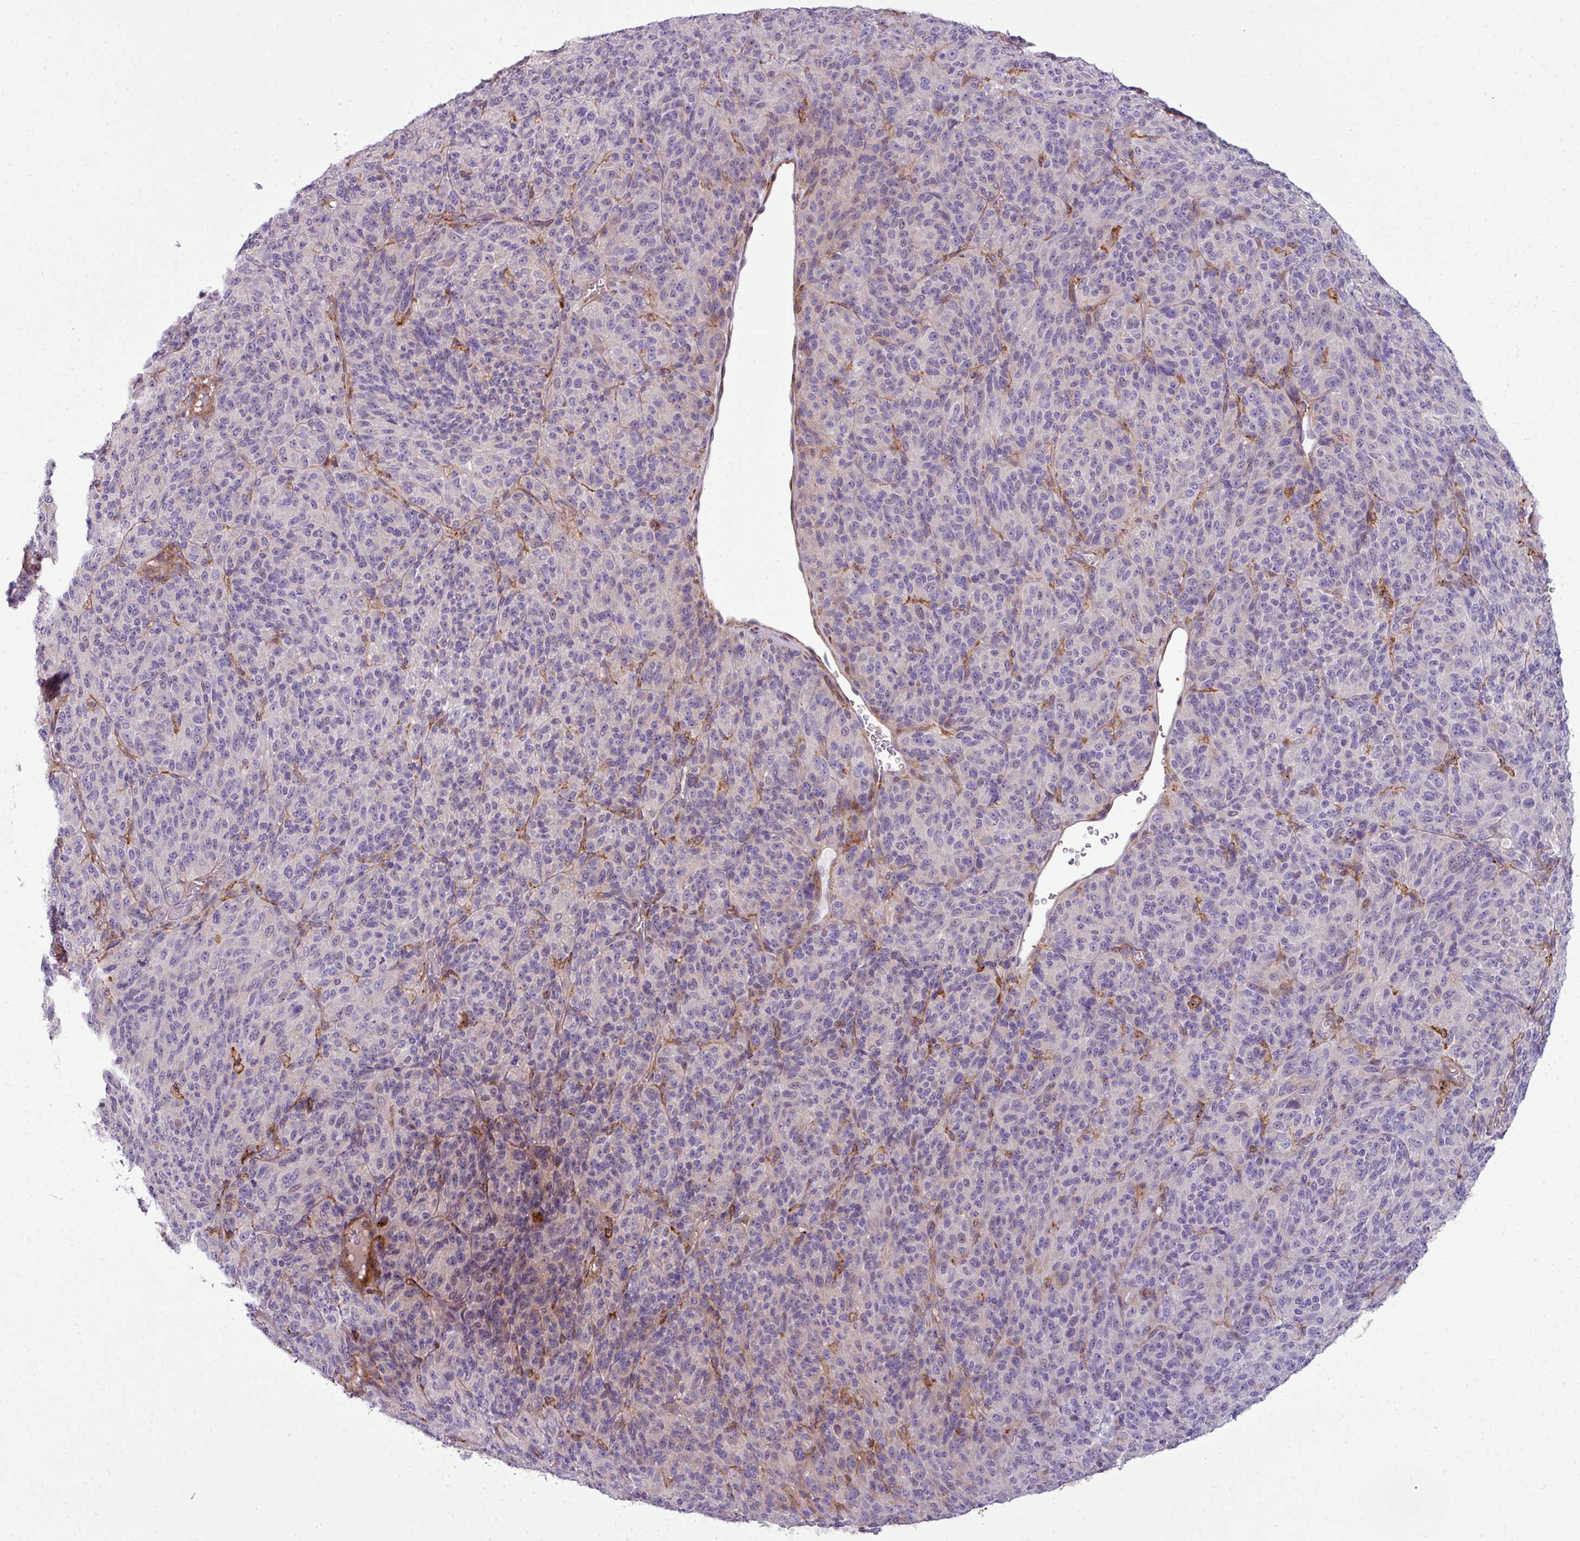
{"staining": {"intensity": "negative", "quantity": "none", "location": "none"}, "tissue": "melanoma", "cell_type": "Tumor cells", "image_type": "cancer", "snomed": [{"axis": "morphology", "description": "Malignant melanoma, Metastatic site"}, {"axis": "topography", "description": "Brain"}], "caption": "DAB (3,3'-diaminobenzidine) immunohistochemical staining of human melanoma exhibits no significant expression in tumor cells. (Stains: DAB (3,3'-diaminobenzidine) immunohistochemistry (IHC) with hematoxylin counter stain, Microscopy: brightfield microscopy at high magnification).", "gene": "COL8A1", "patient": {"sex": "female", "age": 56}}